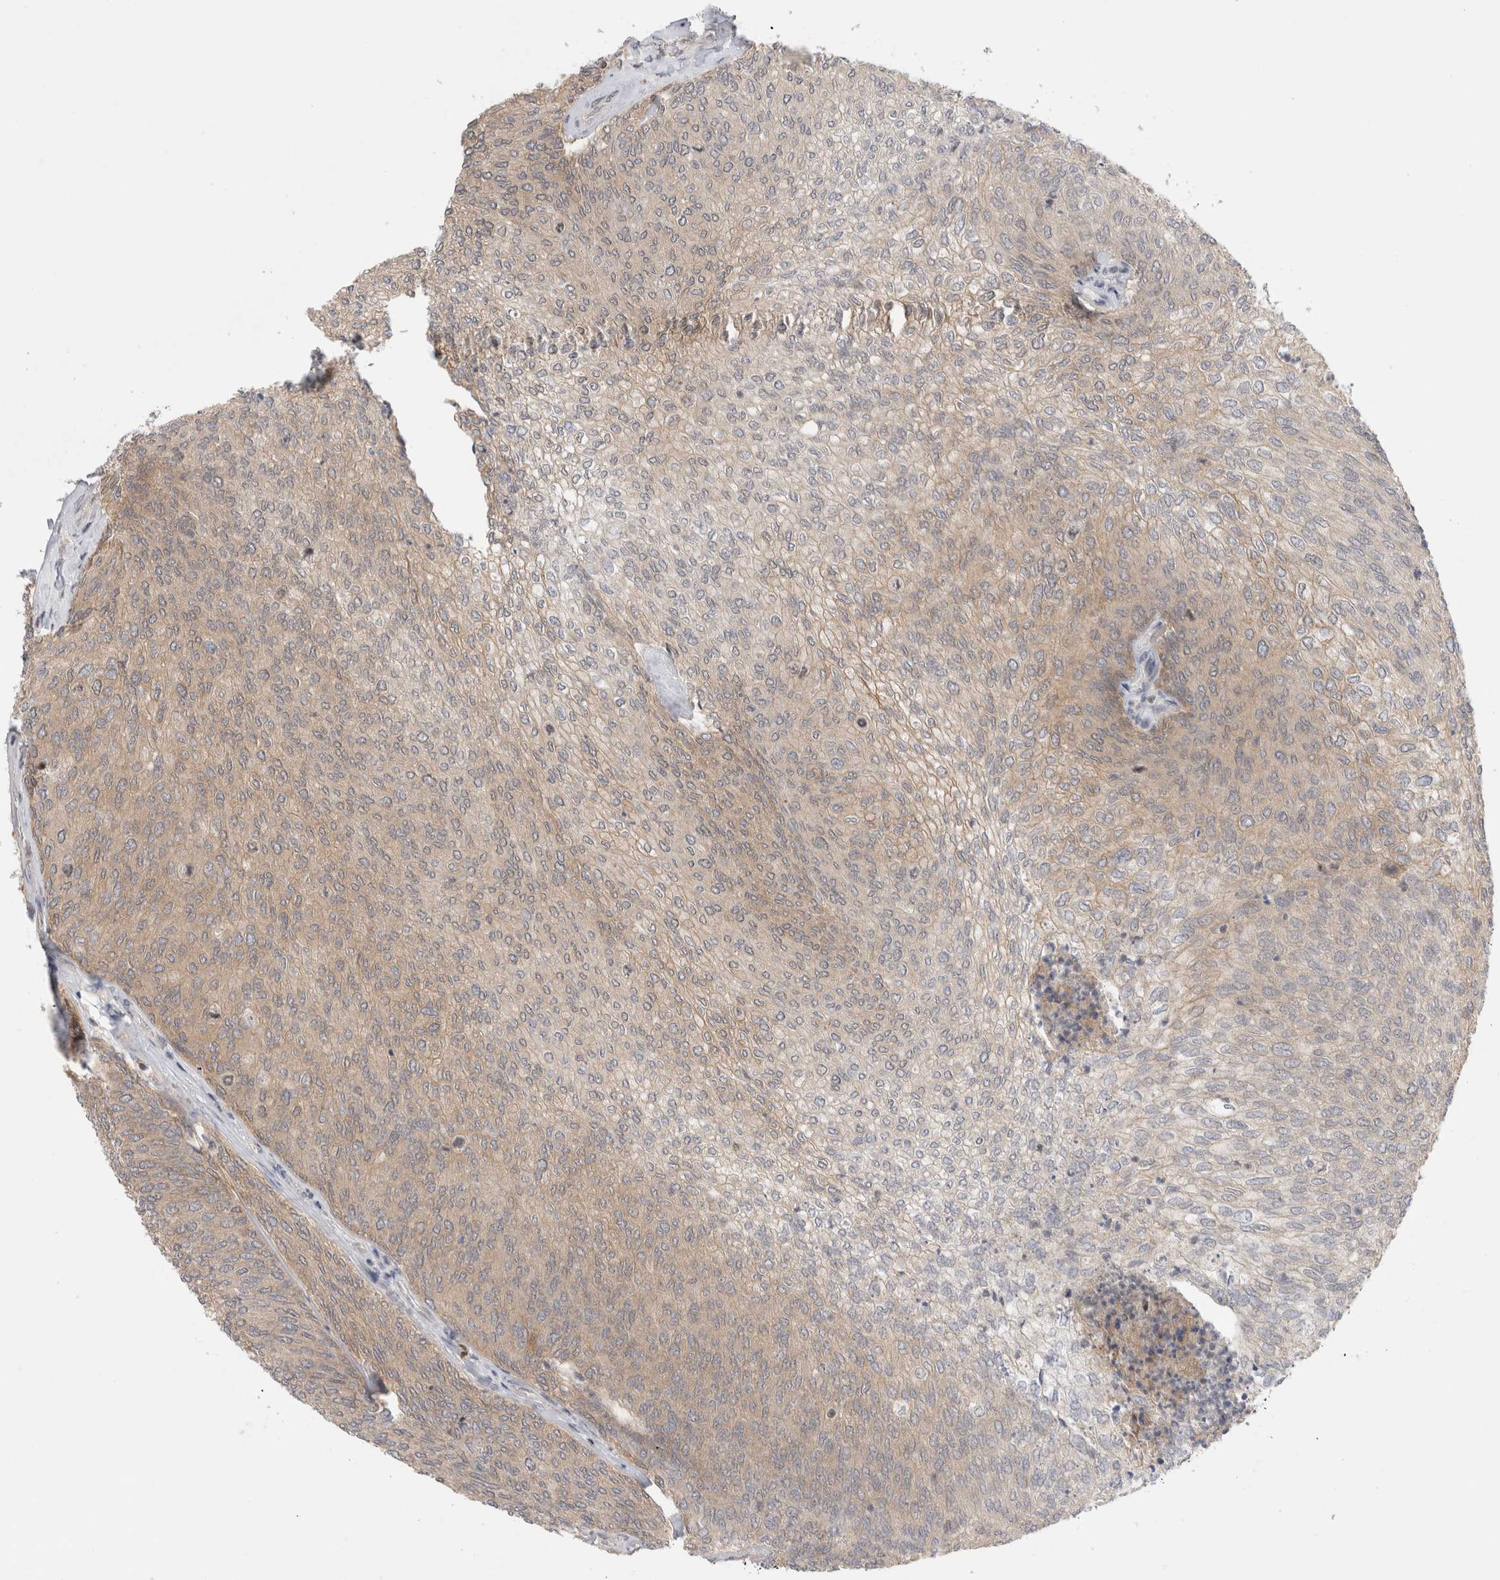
{"staining": {"intensity": "weak", "quantity": ">75%", "location": "cytoplasmic/membranous"}, "tissue": "urothelial cancer", "cell_type": "Tumor cells", "image_type": "cancer", "snomed": [{"axis": "morphology", "description": "Urothelial carcinoma, Low grade"}, {"axis": "topography", "description": "Urinary bladder"}], "caption": "Weak cytoplasmic/membranous expression for a protein is identified in approximately >75% of tumor cells of urothelial cancer using IHC.", "gene": "NFKB1", "patient": {"sex": "female", "age": 79}}